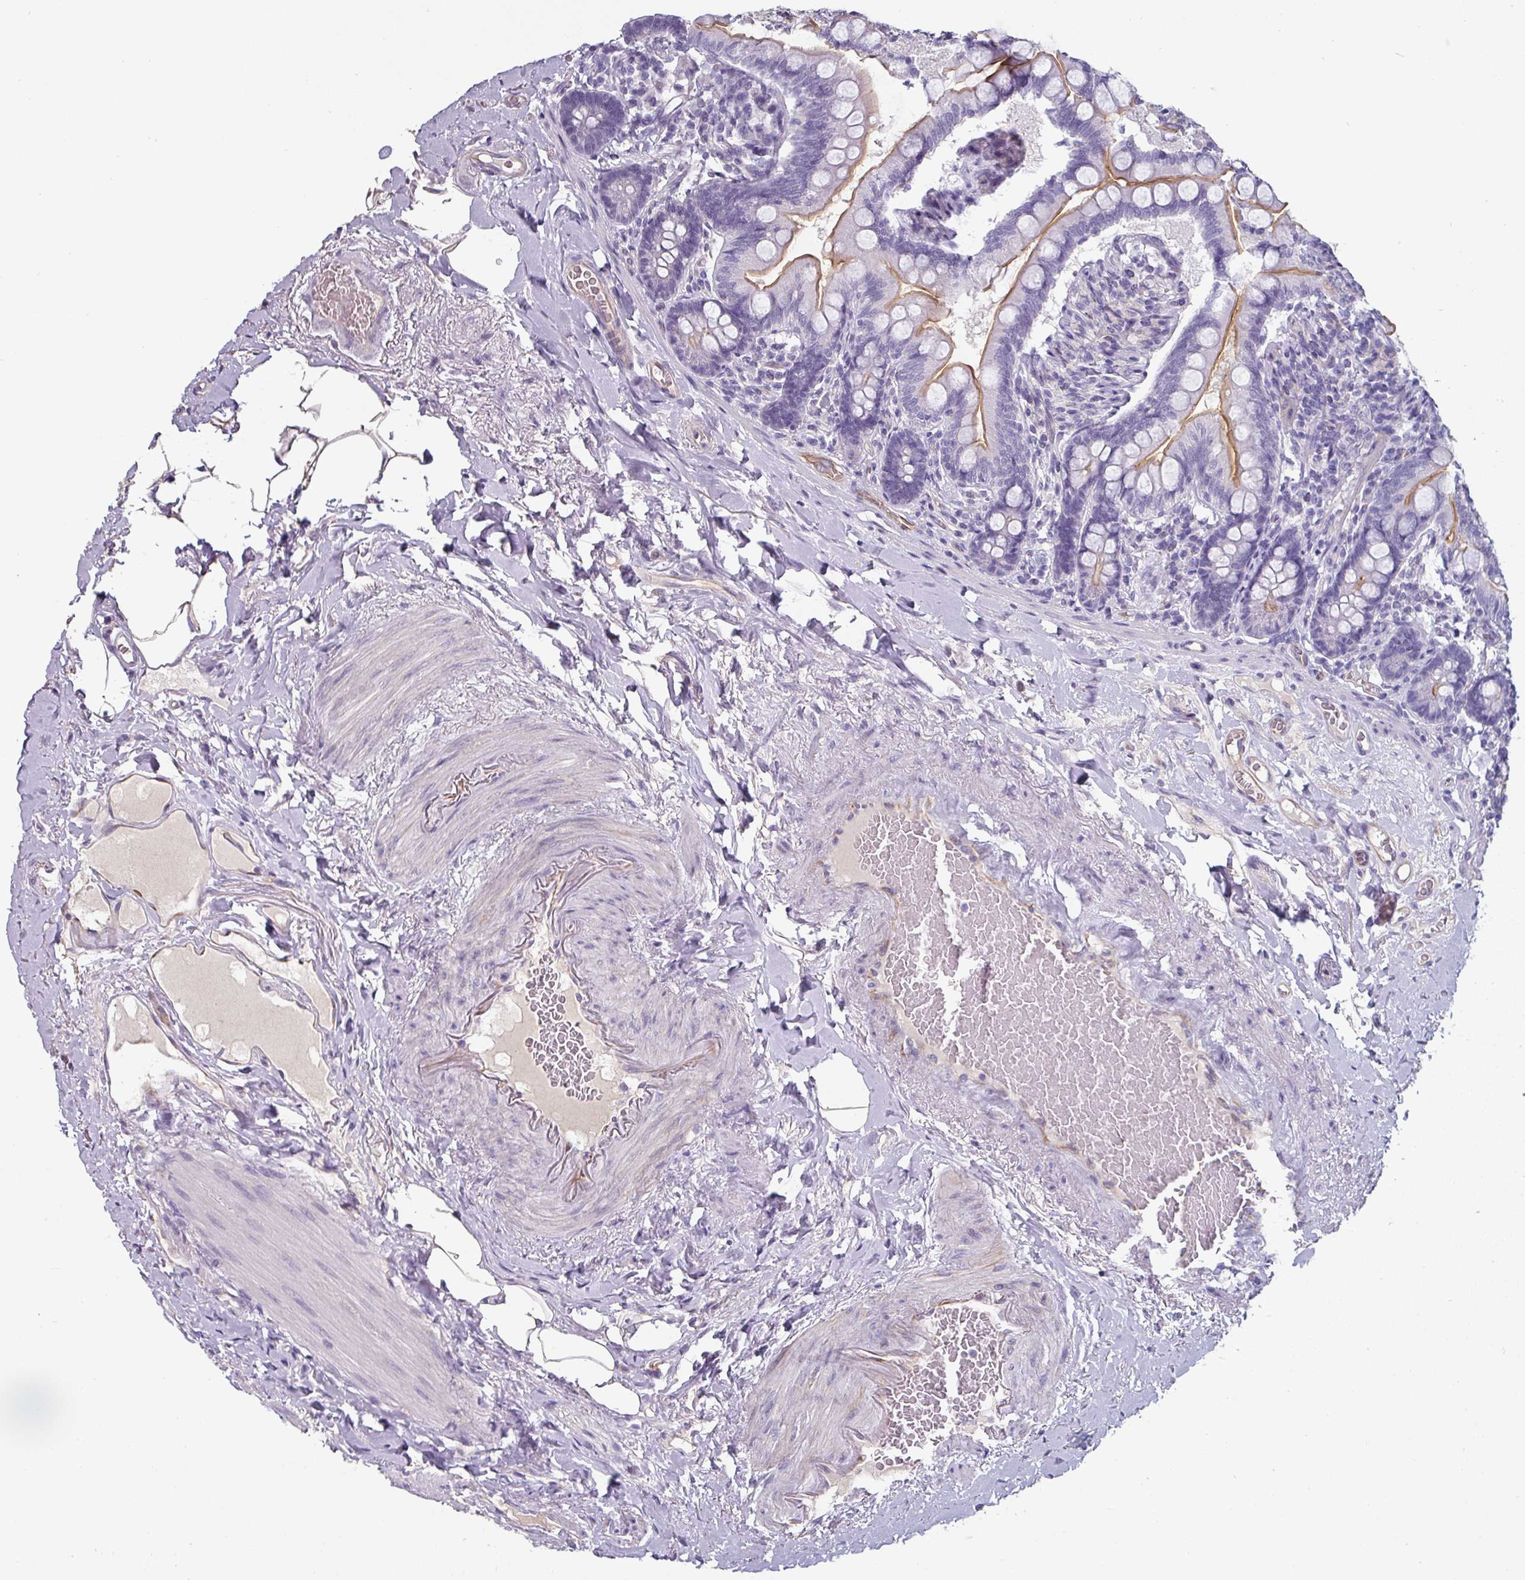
{"staining": {"intensity": "strong", "quantity": "25%-75%", "location": "cytoplasmic/membranous"}, "tissue": "small intestine", "cell_type": "Glandular cells", "image_type": "normal", "snomed": [{"axis": "morphology", "description": "Normal tissue, NOS"}, {"axis": "topography", "description": "Small intestine"}], "caption": "IHC of normal small intestine displays high levels of strong cytoplasmic/membranous staining in approximately 25%-75% of glandular cells.", "gene": "EYA3", "patient": {"sex": "female", "age": 64}}